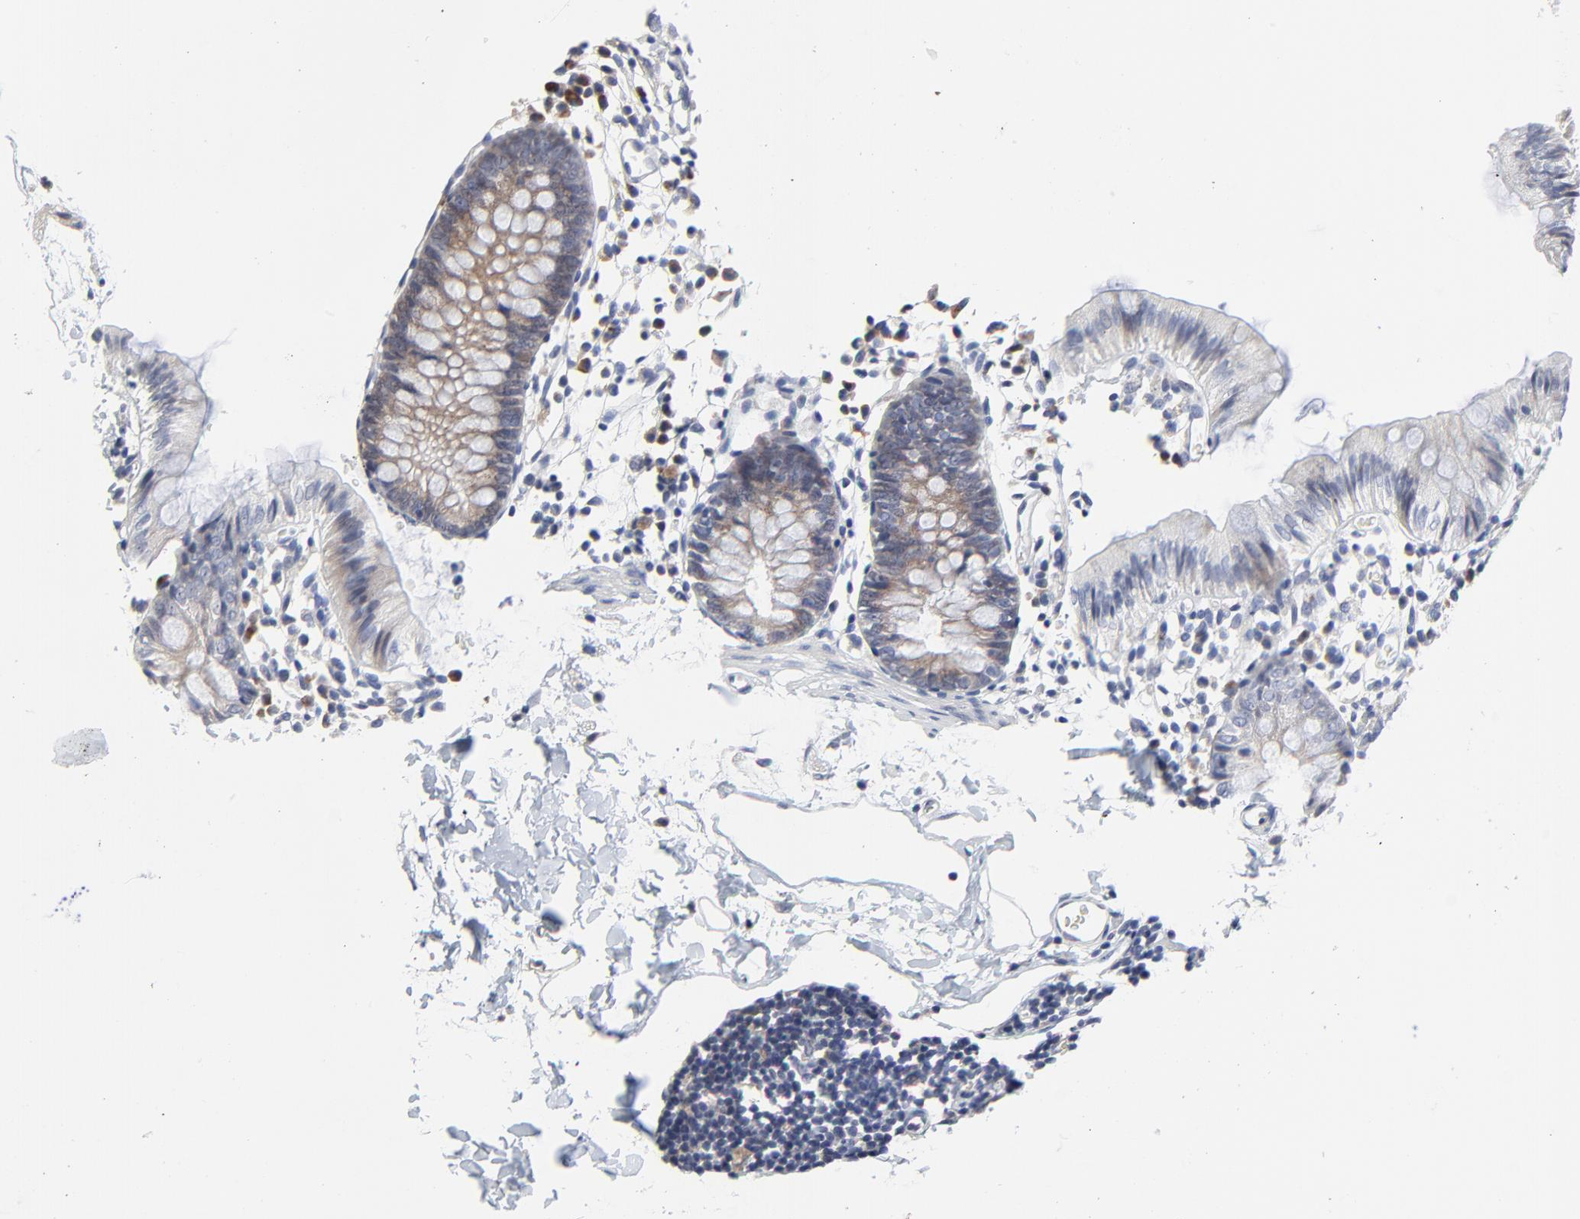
{"staining": {"intensity": "negative", "quantity": "none", "location": "none"}, "tissue": "colon", "cell_type": "Endothelial cells", "image_type": "normal", "snomed": [{"axis": "morphology", "description": "Normal tissue, NOS"}, {"axis": "topography", "description": "Colon"}], "caption": "A high-resolution image shows immunohistochemistry (IHC) staining of benign colon, which demonstrates no significant expression in endothelial cells. (DAB (3,3'-diaminobenzidine) IHC with hematoxylin counter stain).", "gene": "NLGN3", "patient": {"sex": "male", "age": 14}}